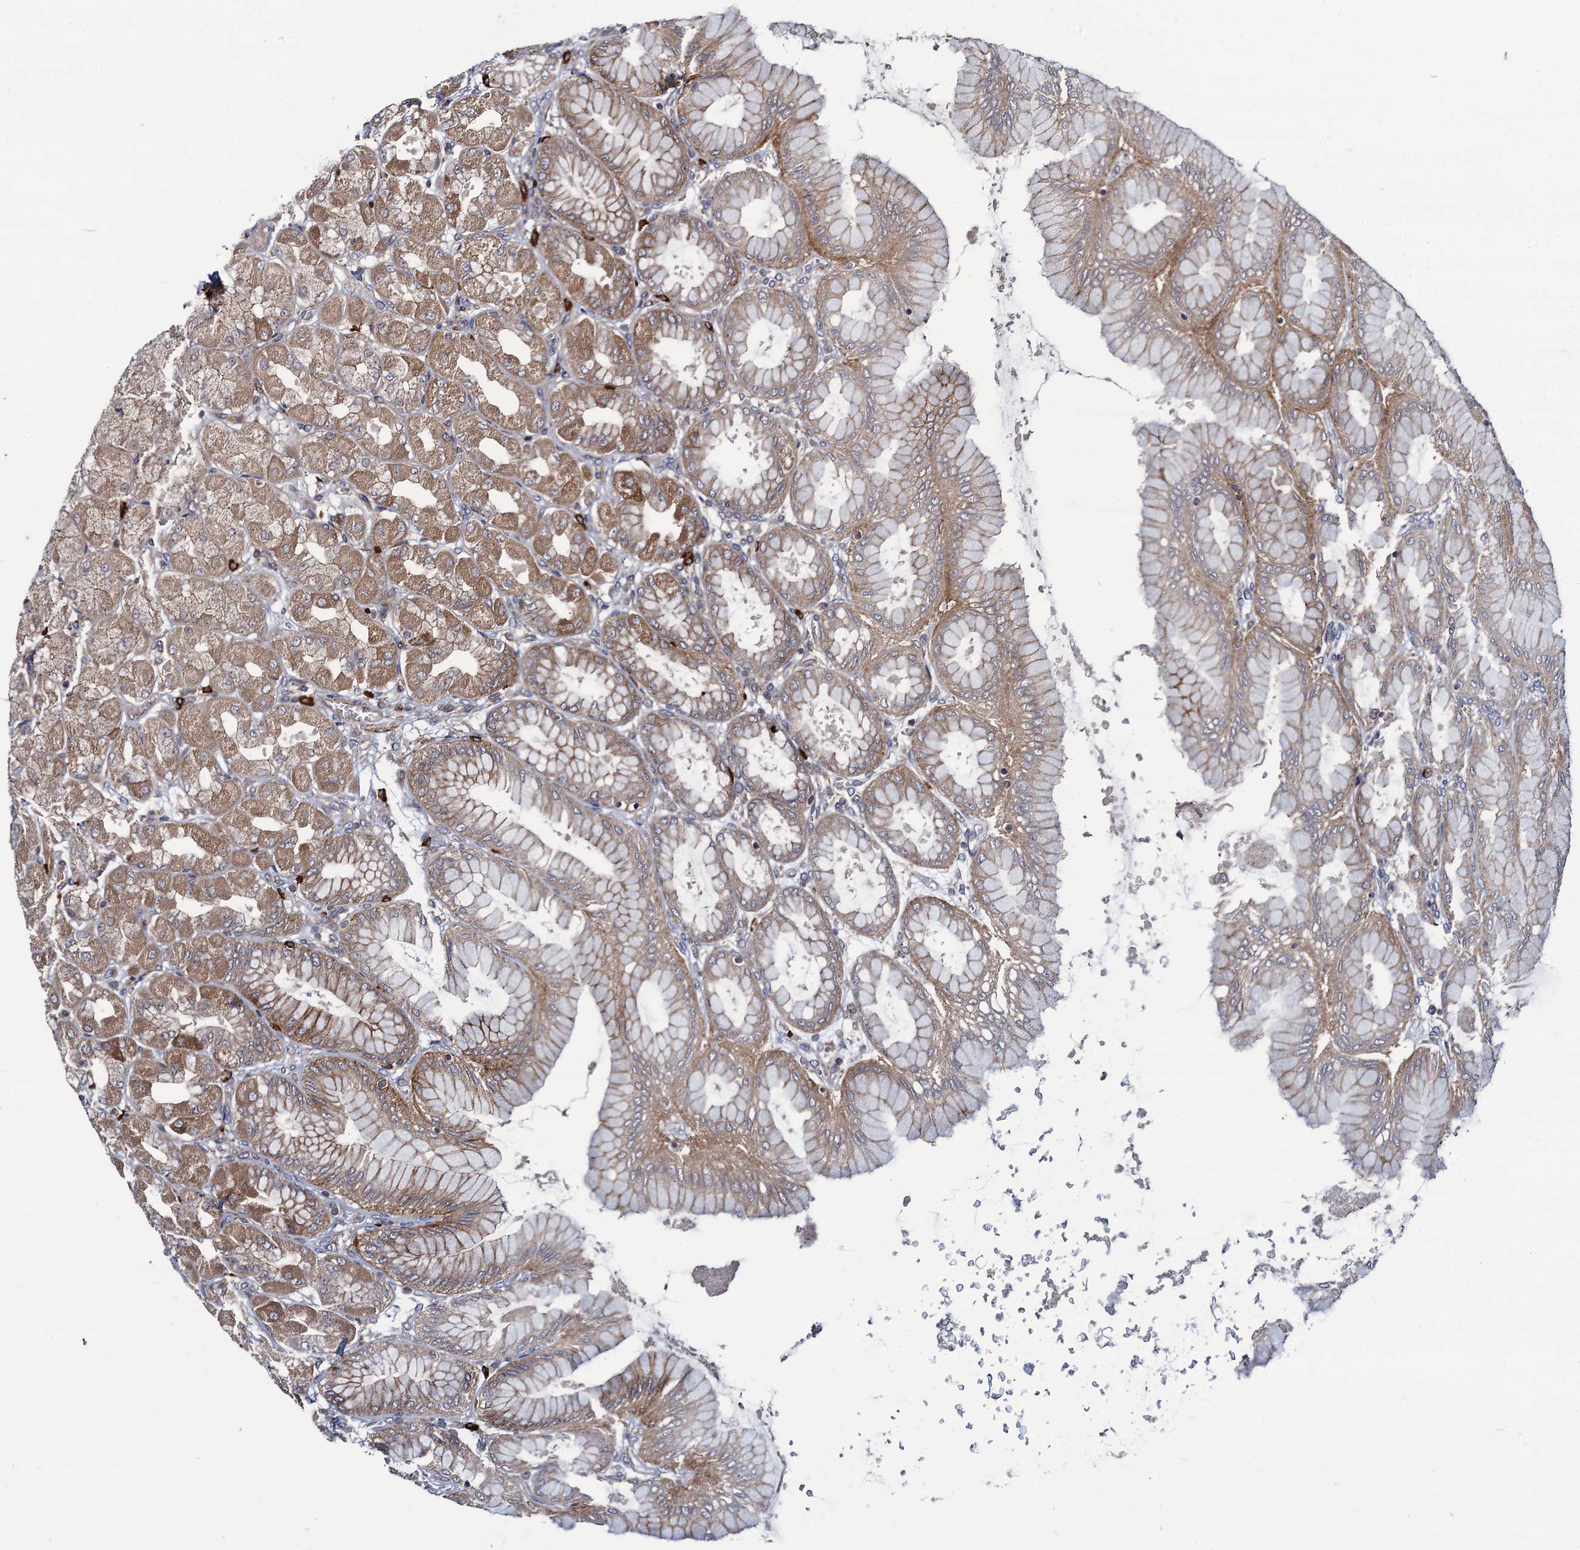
{"staining": {"intensity": "strong", "quantity": "25%-75%", "location": "cytoplasmic/membranous"}, "tissue": "stomach", "cell_type": "Glandular cells", "image_type": "normal", "snomed": [{"axis": "morphology", "description": "Normal tissue, NOS"}, {"axis": "topography", "description": "Stomach, upper"}], "caption": "The histopathology image displays immunohistochemical staining of normal stomach. There is strong cytoplasmic/membranous positivity is present in about 25%-75% of glandular cells.", "gene": "KXD1", "patient": {"sex": "female", "age": 56}}